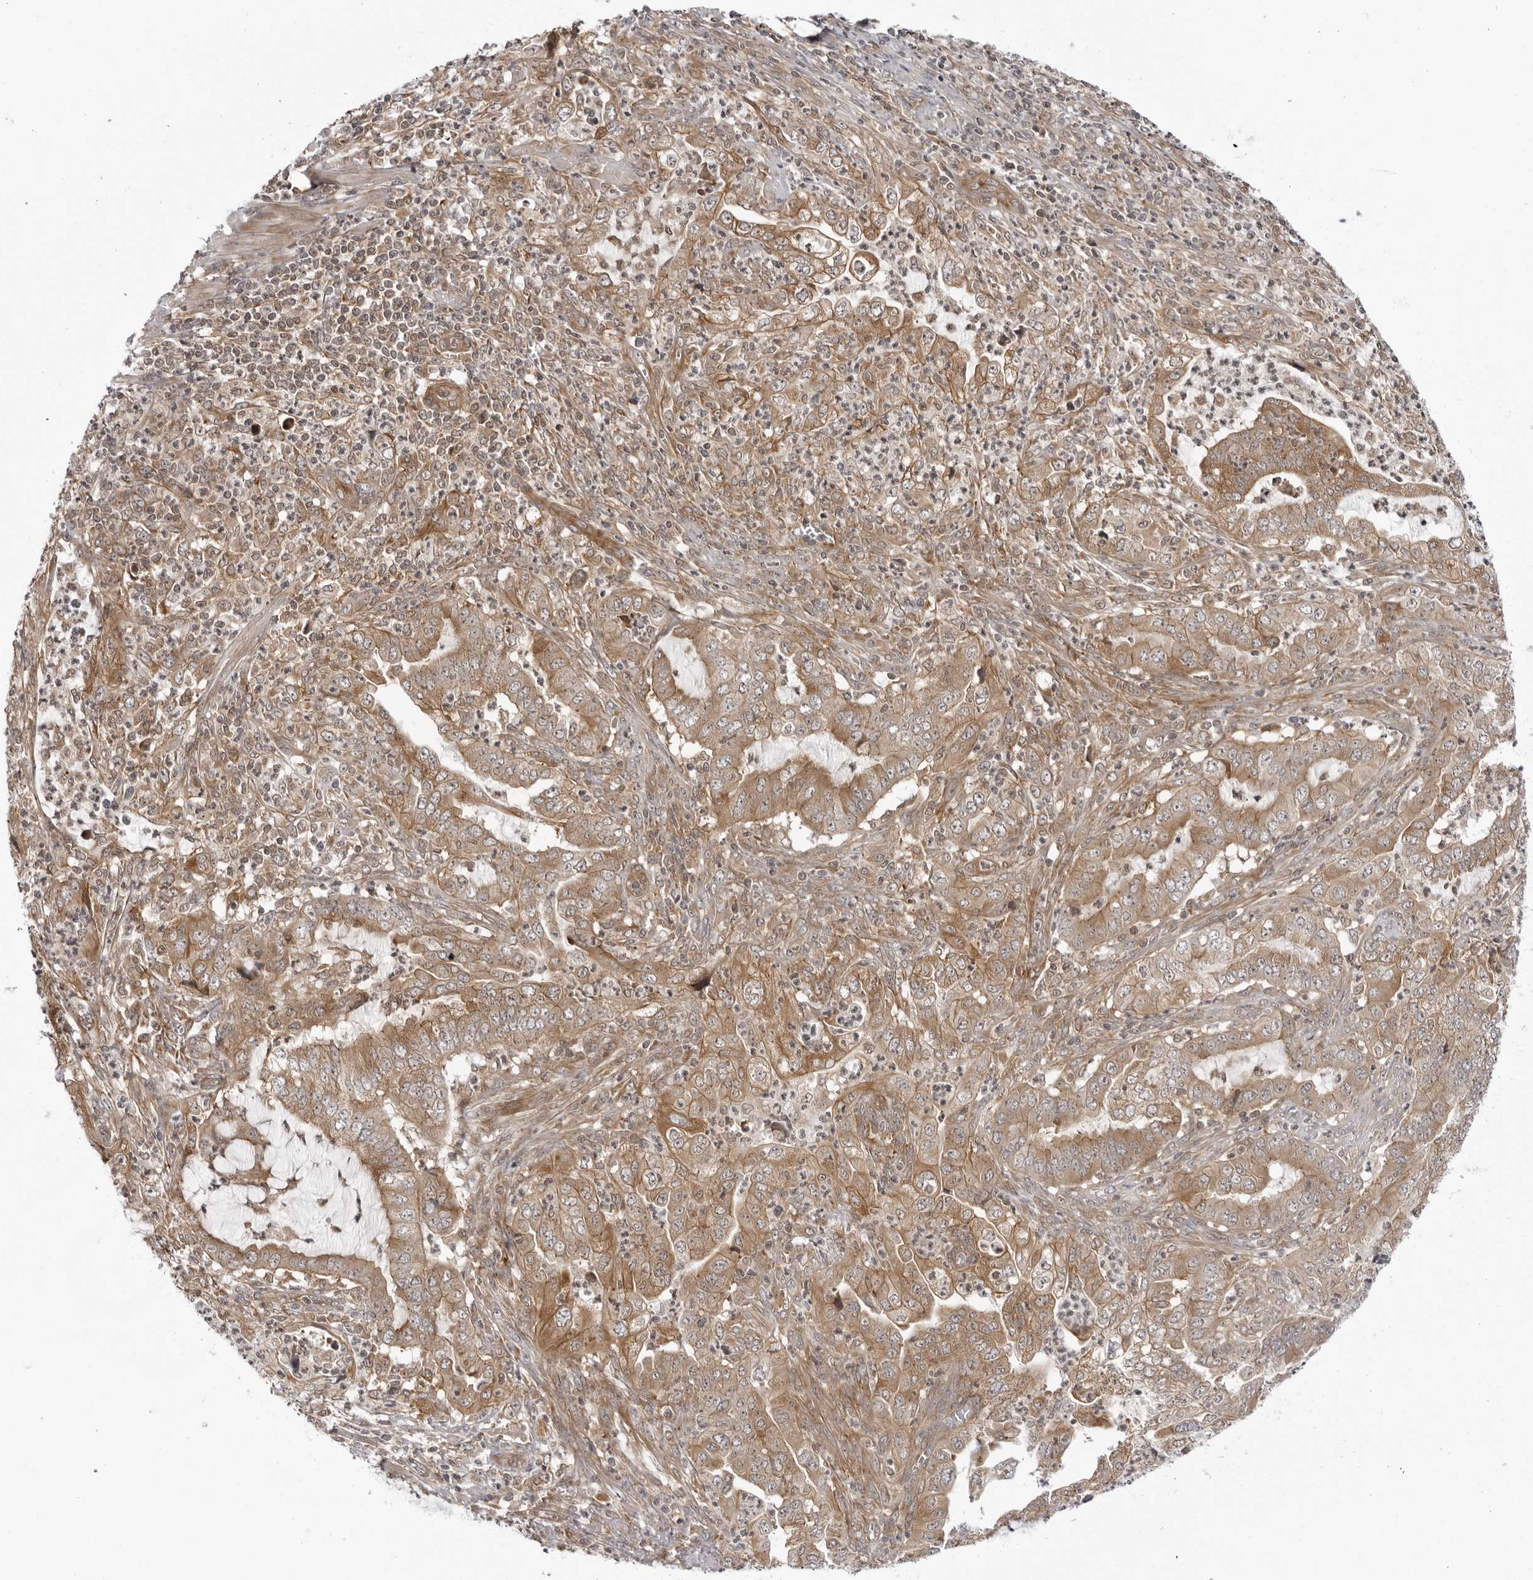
{"staining": {"intensity": "moderate", "quantity": ">75%", "location": "cytoplasmic/membranous"}, "tissue": "endometrial cancer", "cell_type": "Tumor cells", "image_type": "cancer", "snomed": [{"axis": "morphology", "description": "Adenocarcinoma, NOS"}, {"axis": "topography", "description": "Endometrium"}], "caption": "Immunohistochemical staining of human endometrial cancer exhibits medium levels of moderate cytoplasmic/membranous positivity in about >75% of tumor cells.", "gene": "USP43", "patient": {"sex": "female", "age": 51}}